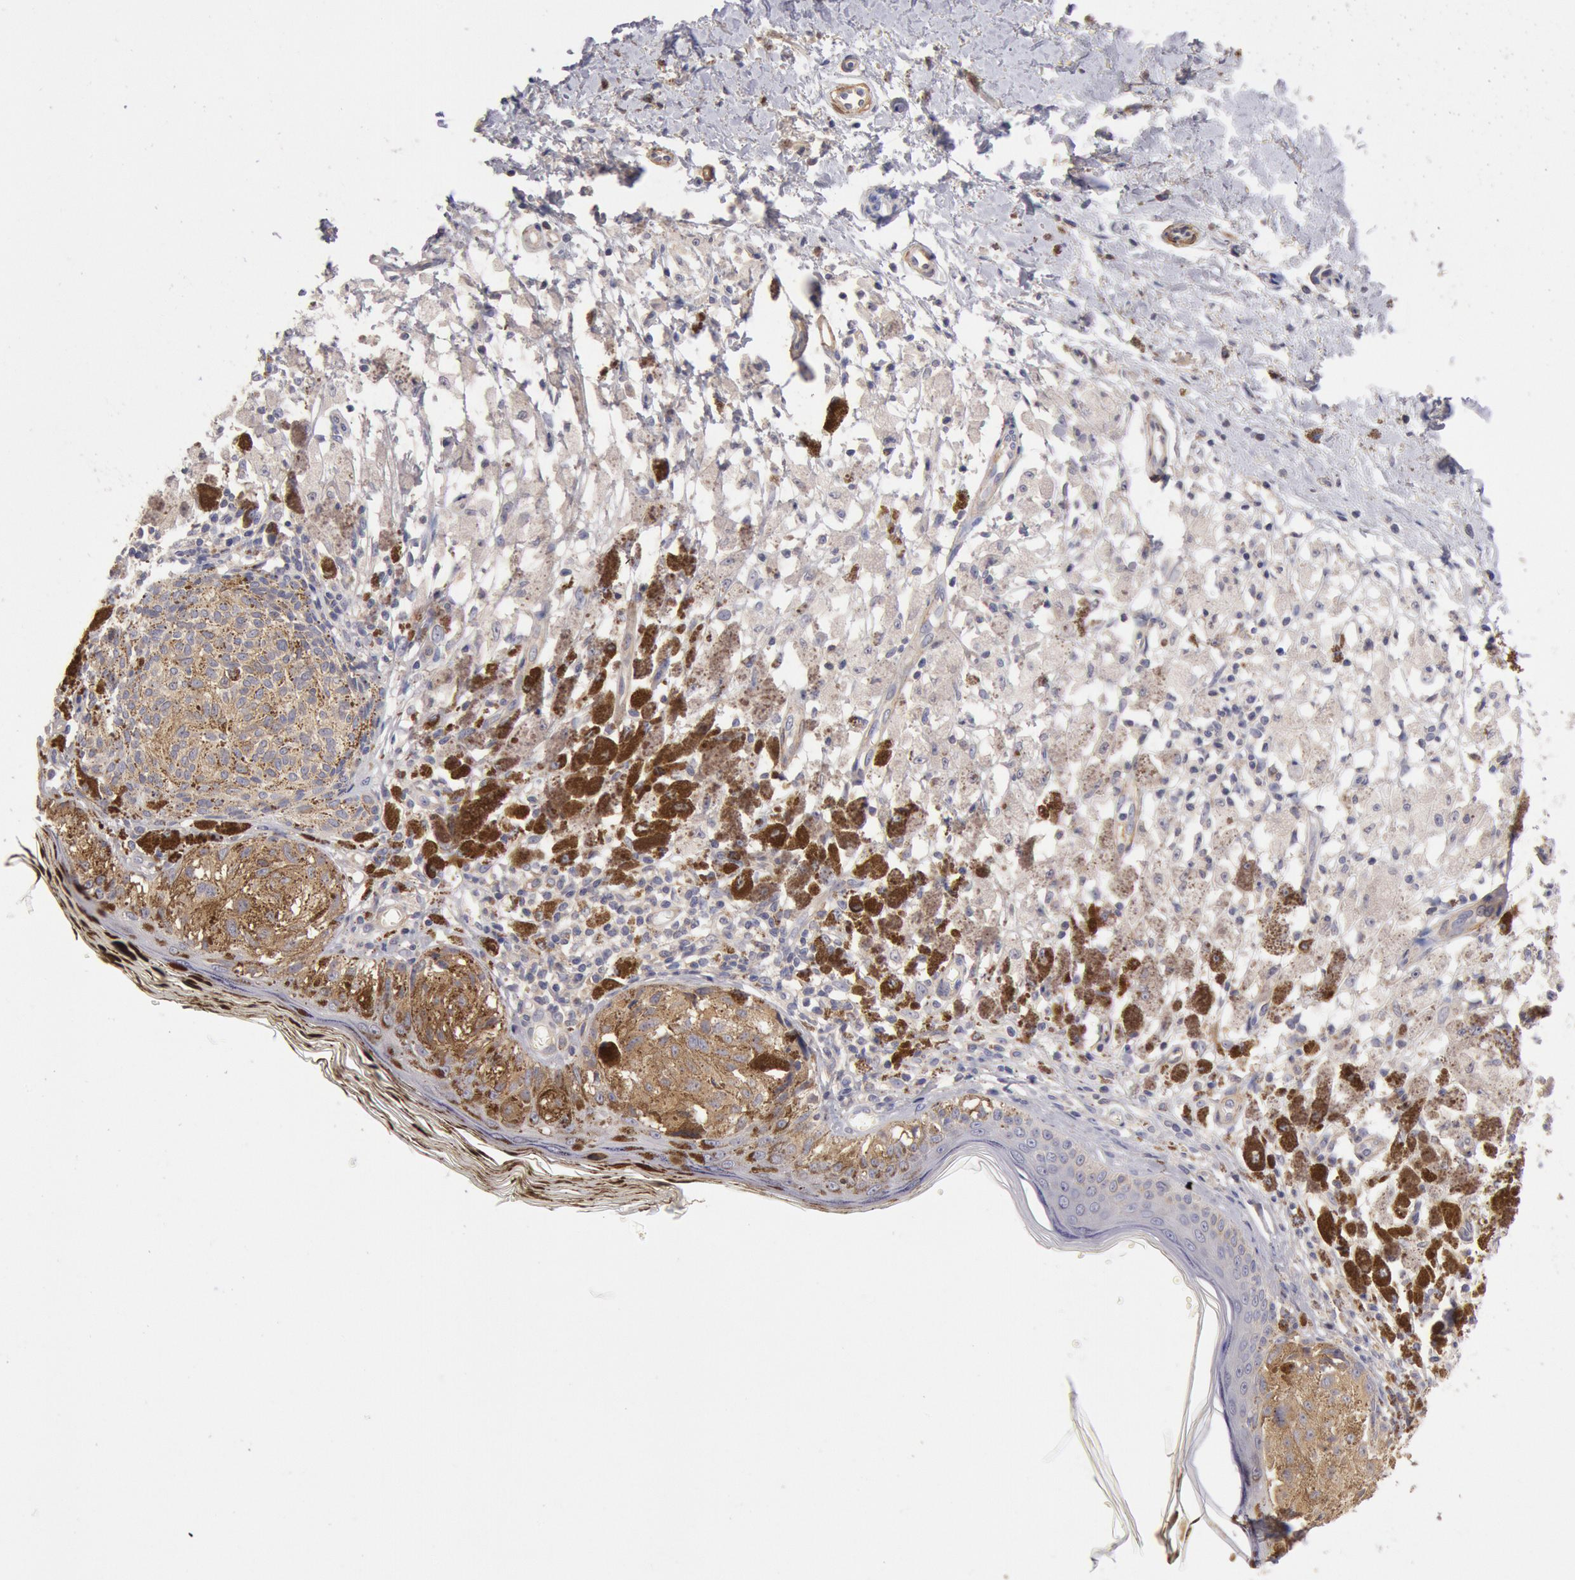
{"staining": {"intensity": "moderate", "quantity": ">75%", "location": "cytoplasmic/membranous"}, "tissue": "melanoma", "cell_type": "Tumor cells", "image_type": "cancer", "snomed": [{"axis": "morphology", "description": "Malignant melanoma, NOS"}, {"axis": "topography", "description": "Skin"}], "caption": "An image of human malignant melanoma stained for a protein shows moderate cytoplasmic/membranous brown staining in tumor cells.", "gene": "TMED8", "patient": {"sex": "male", "age": 88}}